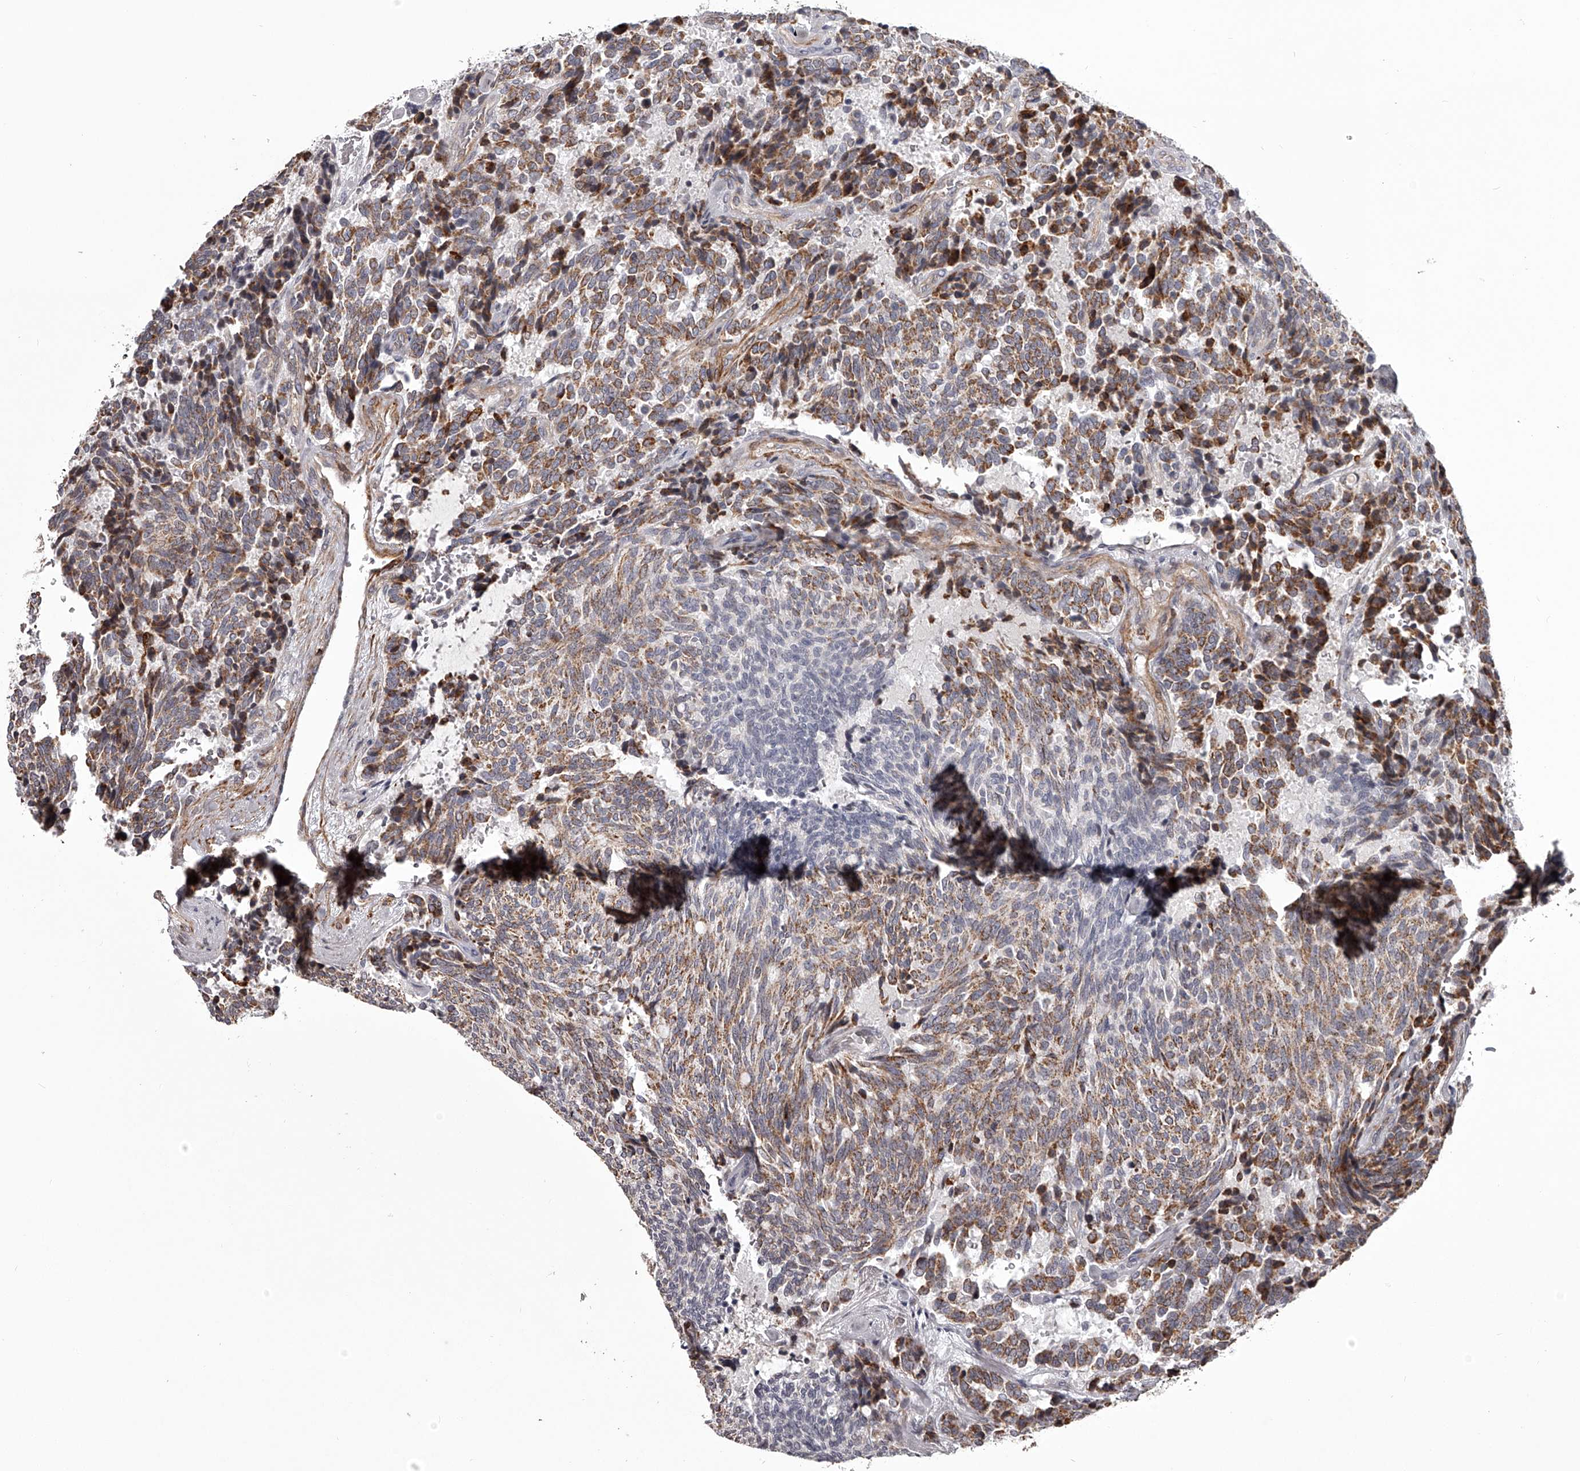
{"staining": {"intensity": "moderate", "quantity": "25%-75%", "location": "cytoplasmic/membranous"}, "tissue": "carcinoid", "cell_type": "Tumor cells", "image_type": "cancer", "snomed": [{"axis": "morphology", "description": "Carcinoid, malignant, NOS"}, {"axis": "topography", "description": "Pancreas"}], "caption": "Brown immunohistochemical staining in human malignant carcinoid demonstrates moderate cytoplasmic/membranous expression in about 25%-75% of tumor cells. The protein is shown in brown color, while the nuclei are stained blue.", "gene": "RRP36", "patient": {"sex": "female", "age": 54}}